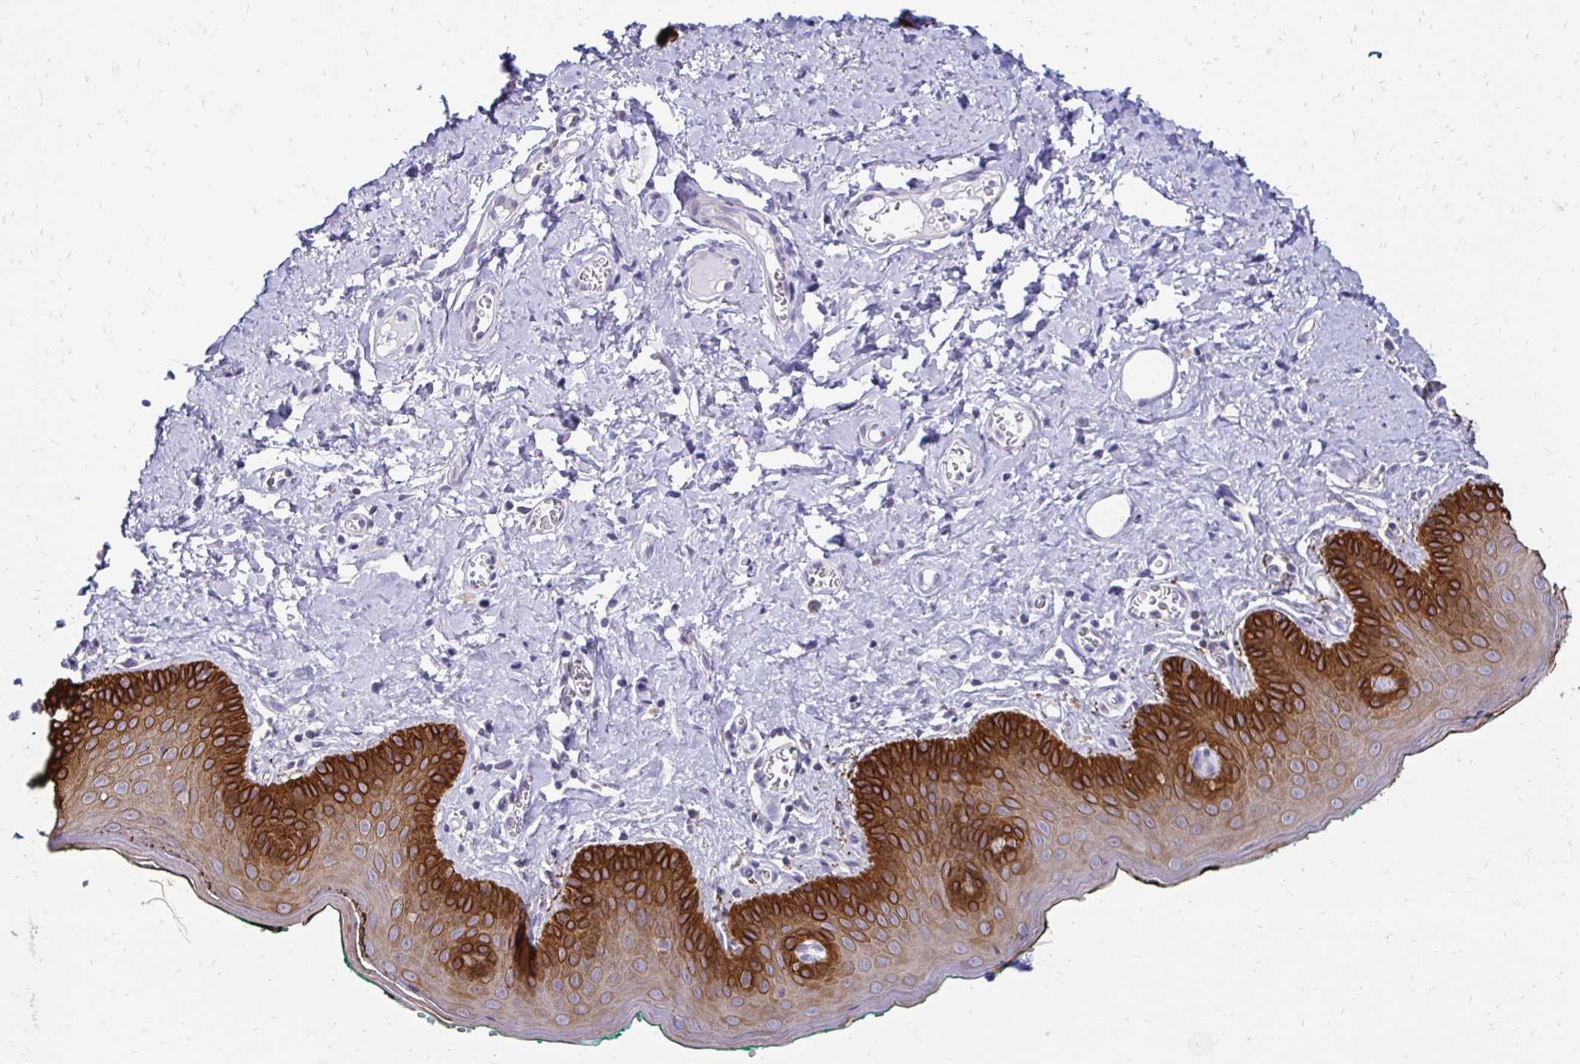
{"staining": {"intensity": "strong", "quantity": "25%-75%", "location": "cytoplasmic/membranous"}, "tissue": "skin", "cell_type": "Epidermal cells", "image_type": "normal", "snomed": [{"axis": "morphology", "description": "Normal tissue, NOS"}, {"axis": "topography", "description": "Vulva"}, {"axis": "topography", "description": "Peripheral nerve tissue"}], "caption": "Immunohistochemistry of unremarkable skin reveals high levels of strong cytoplasmic/membranous positivity in approximately 25%-75% of epidermal cells. (brown staining indicates protein expression, while blue staining denotes nuclei).", "gene": "C1QTNF2", "patient": {"sex": "female", "age": 66}}